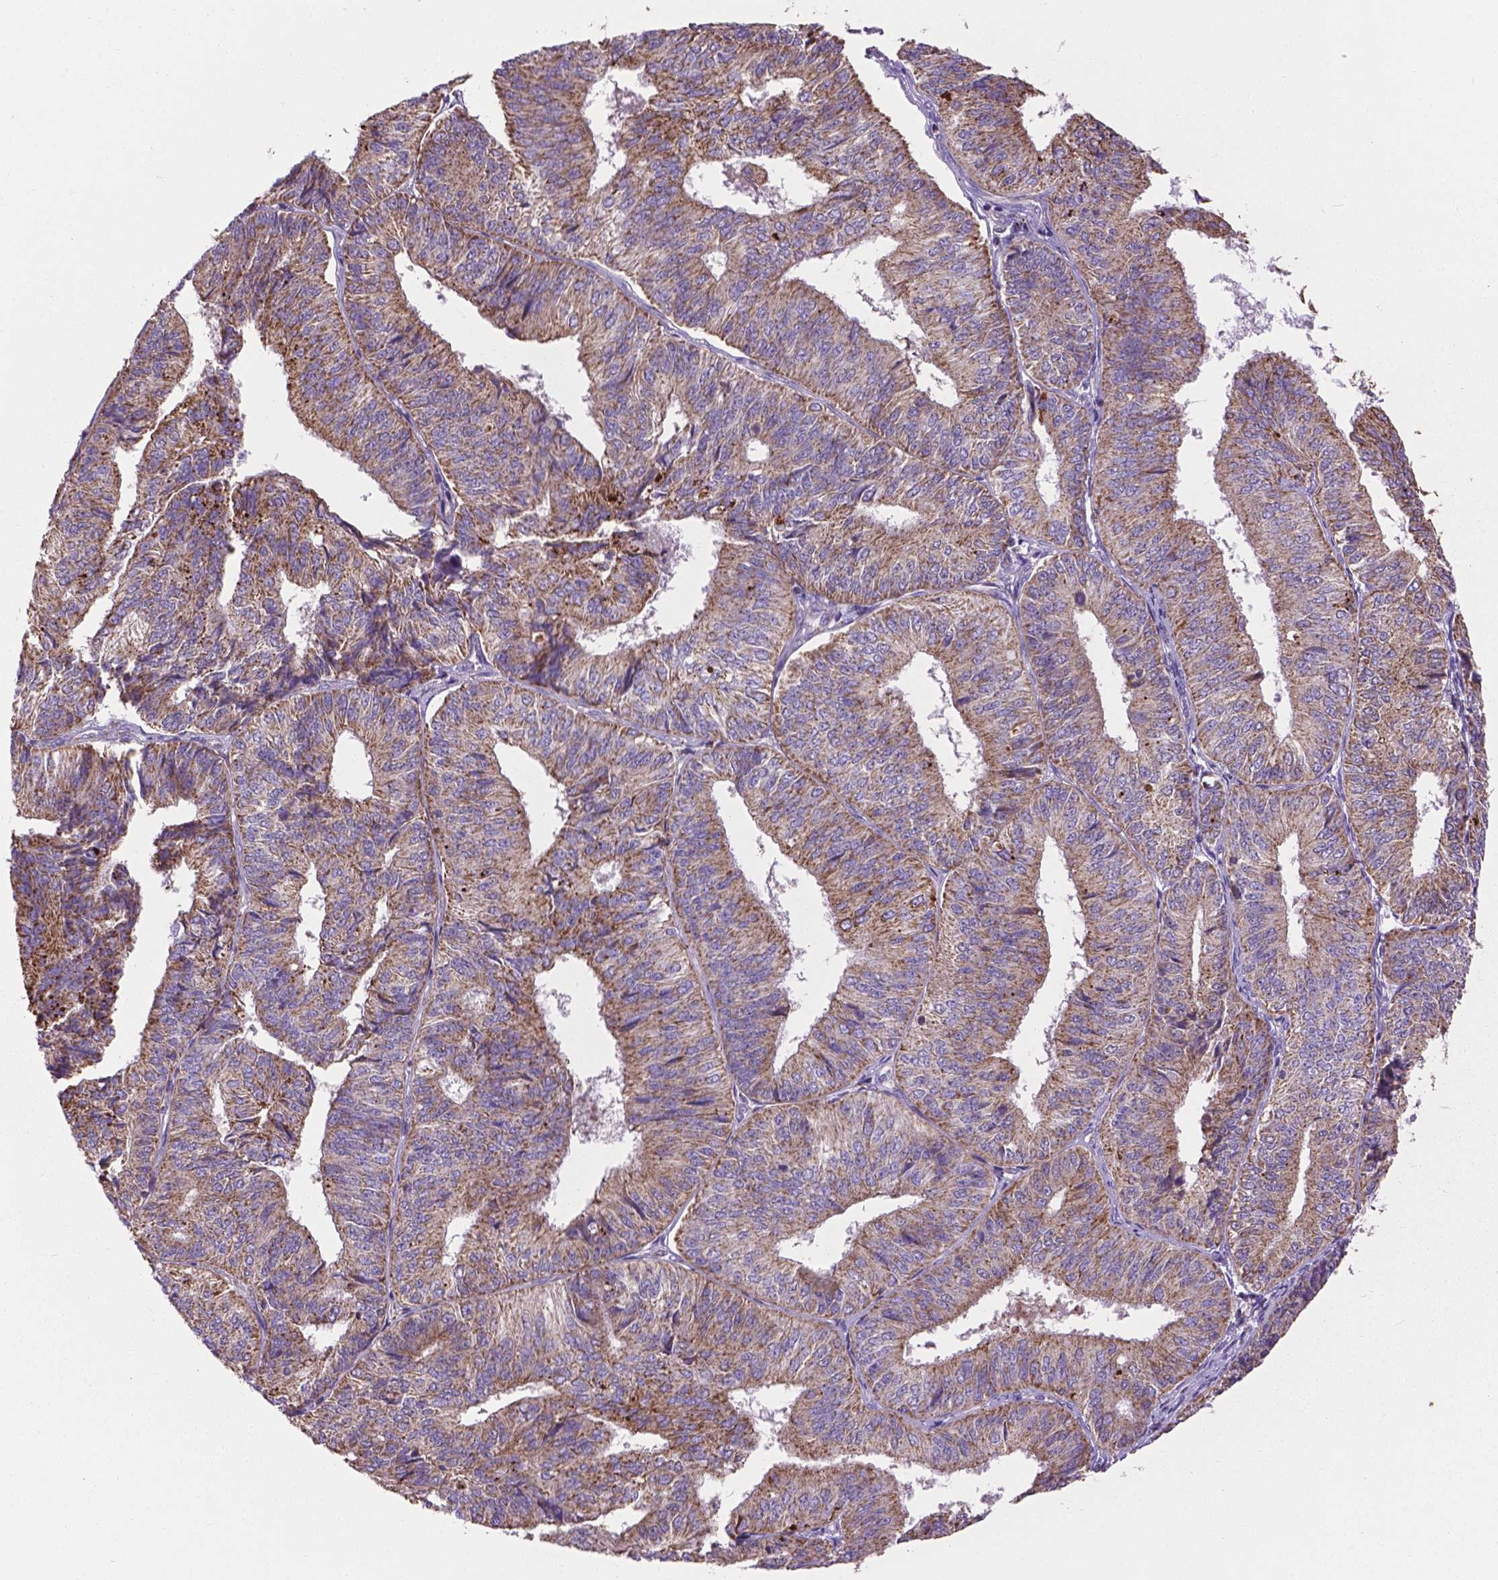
{"staining": {"intensity": "moderate", "quantity": "25%-75%", "location": "cytoplasmic/membranous"}, "tissue": "endometrial cancer", "cell_type": "Tumor cells", "image_type": "cancer", "snomed": [{"axis": "morphology", "description": "Adenocarcinoma, NOS"}, {"axis": "topography", "description": "Endometrium"}], "caption": "IHC image of adenocarcinoma (endometrial) stained for a protein (brown), which reveals medium levels of moderate cytoplasmic/membranous expression in approximately 25%-75% of tumor cells.", "gene": "VDAC1", "patient": {"sex": "female", "age": 58}}